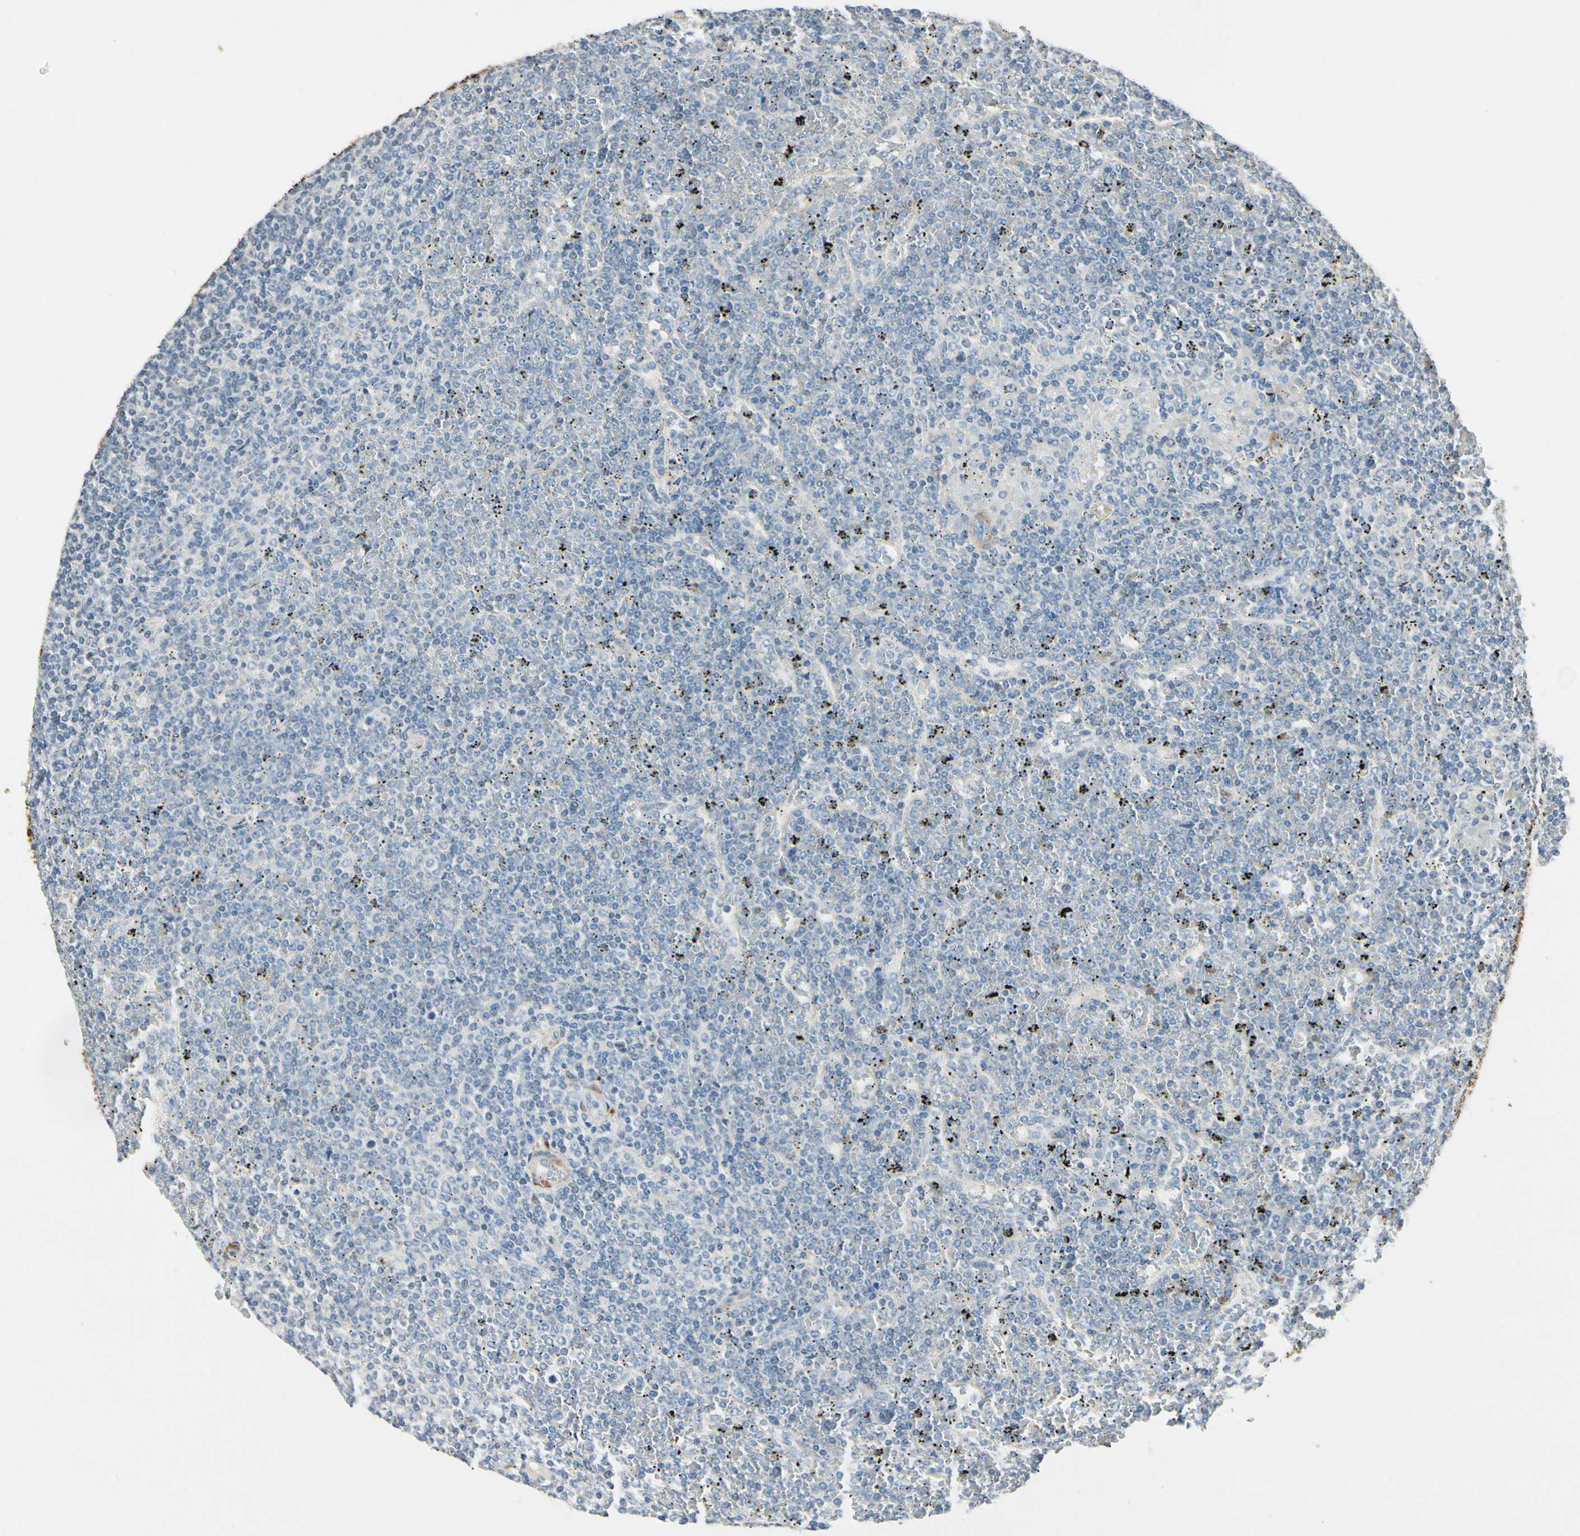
{"staining": {"intensity": "negative", "quantity": "none", "location": "none"}, "tissue": "lymphoma", "cell_type": "Tumor cells", "image_type": "cancer", "snomed": [{"axis": "morphology", "description": "Malignant lymphoma, non-Hodgkin's type, Low grade"}, {"axis": "topography", "description": "Spleen"}], "caption": "A photomicrograph of human lymphoma is negative for staining in tumor cells.", "gene": "AMPH", "patient": {"sex": "female", "age": 19}}